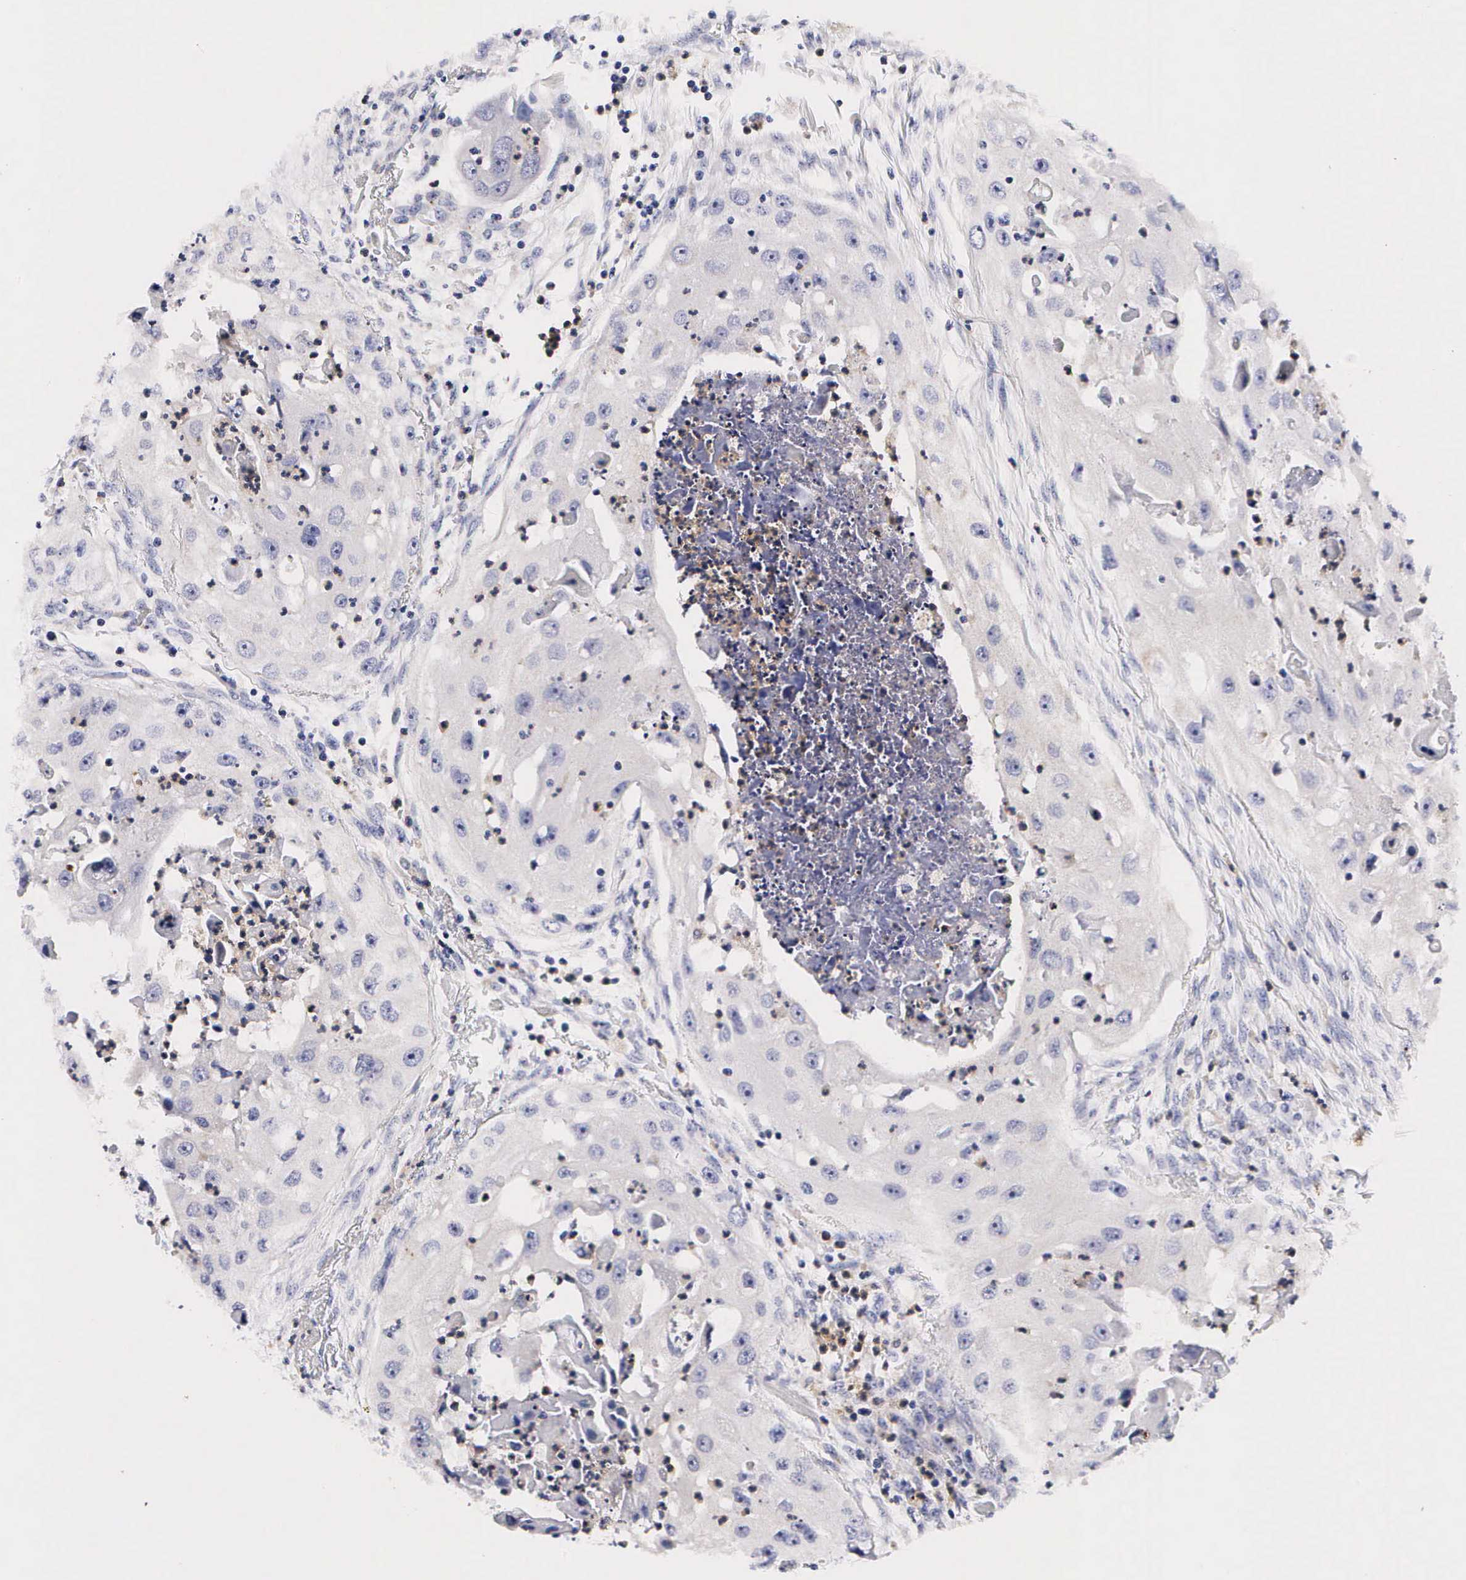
{"staining": {"intensity": "negative", "quantity": "none", "location": "none"}, "tissue": "head and neck cancer", "cell_type": "Tumor cells", "image_type": "cancer", "snomed": [{"axis": "morphology", "description": "Squamous cell carcinoma, NOS"}, {"axis": "topography", "description": "Head-Neck"}], "caption": "Head and neck cancer stained for a protein using immunohistochemistry (IHC) demonstrates no staining tumor cells.", "gene": "RNASE6", "patient": {"sex": "male", "age": 64}}